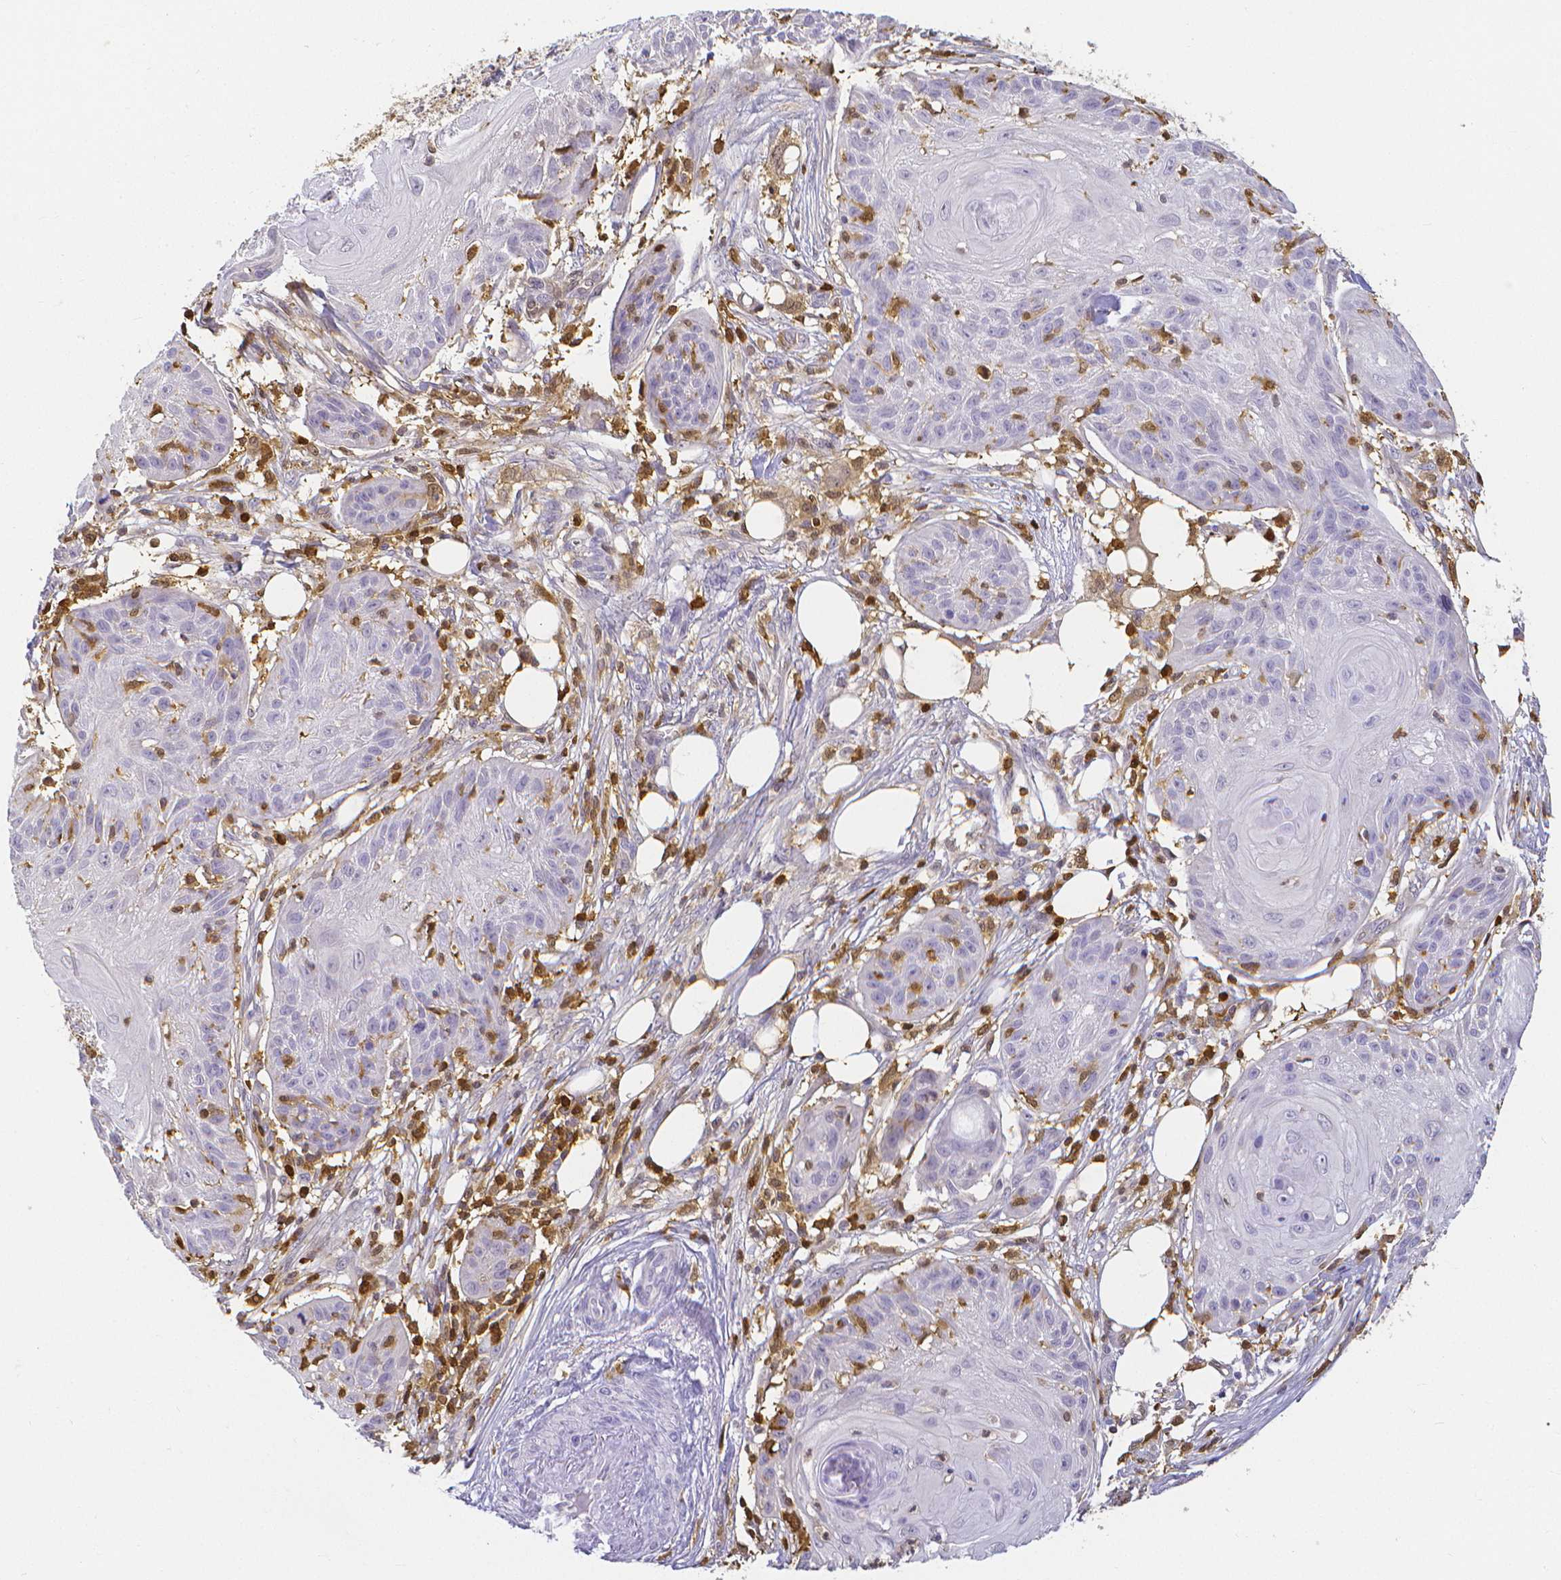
{"staining": {"intensity": "negative", "quantity": "none", "location": "none"}, "tissue": "skin cancer", "cell_type": "Tumor cells", "image_type": "cancer", "snomed": [{"axis": "morphology", "description": "Squamous cell carcinoma, NOS"}, {"axis": "topography", "description": "Skin"}], "caption": "Immunohistochemical staining of human skin cancer (squamous cell carcinoma) exhibits no significant staining in tumor cells.", "gene": "COTL1", "patient": {"sex": "female", "age": 88}}